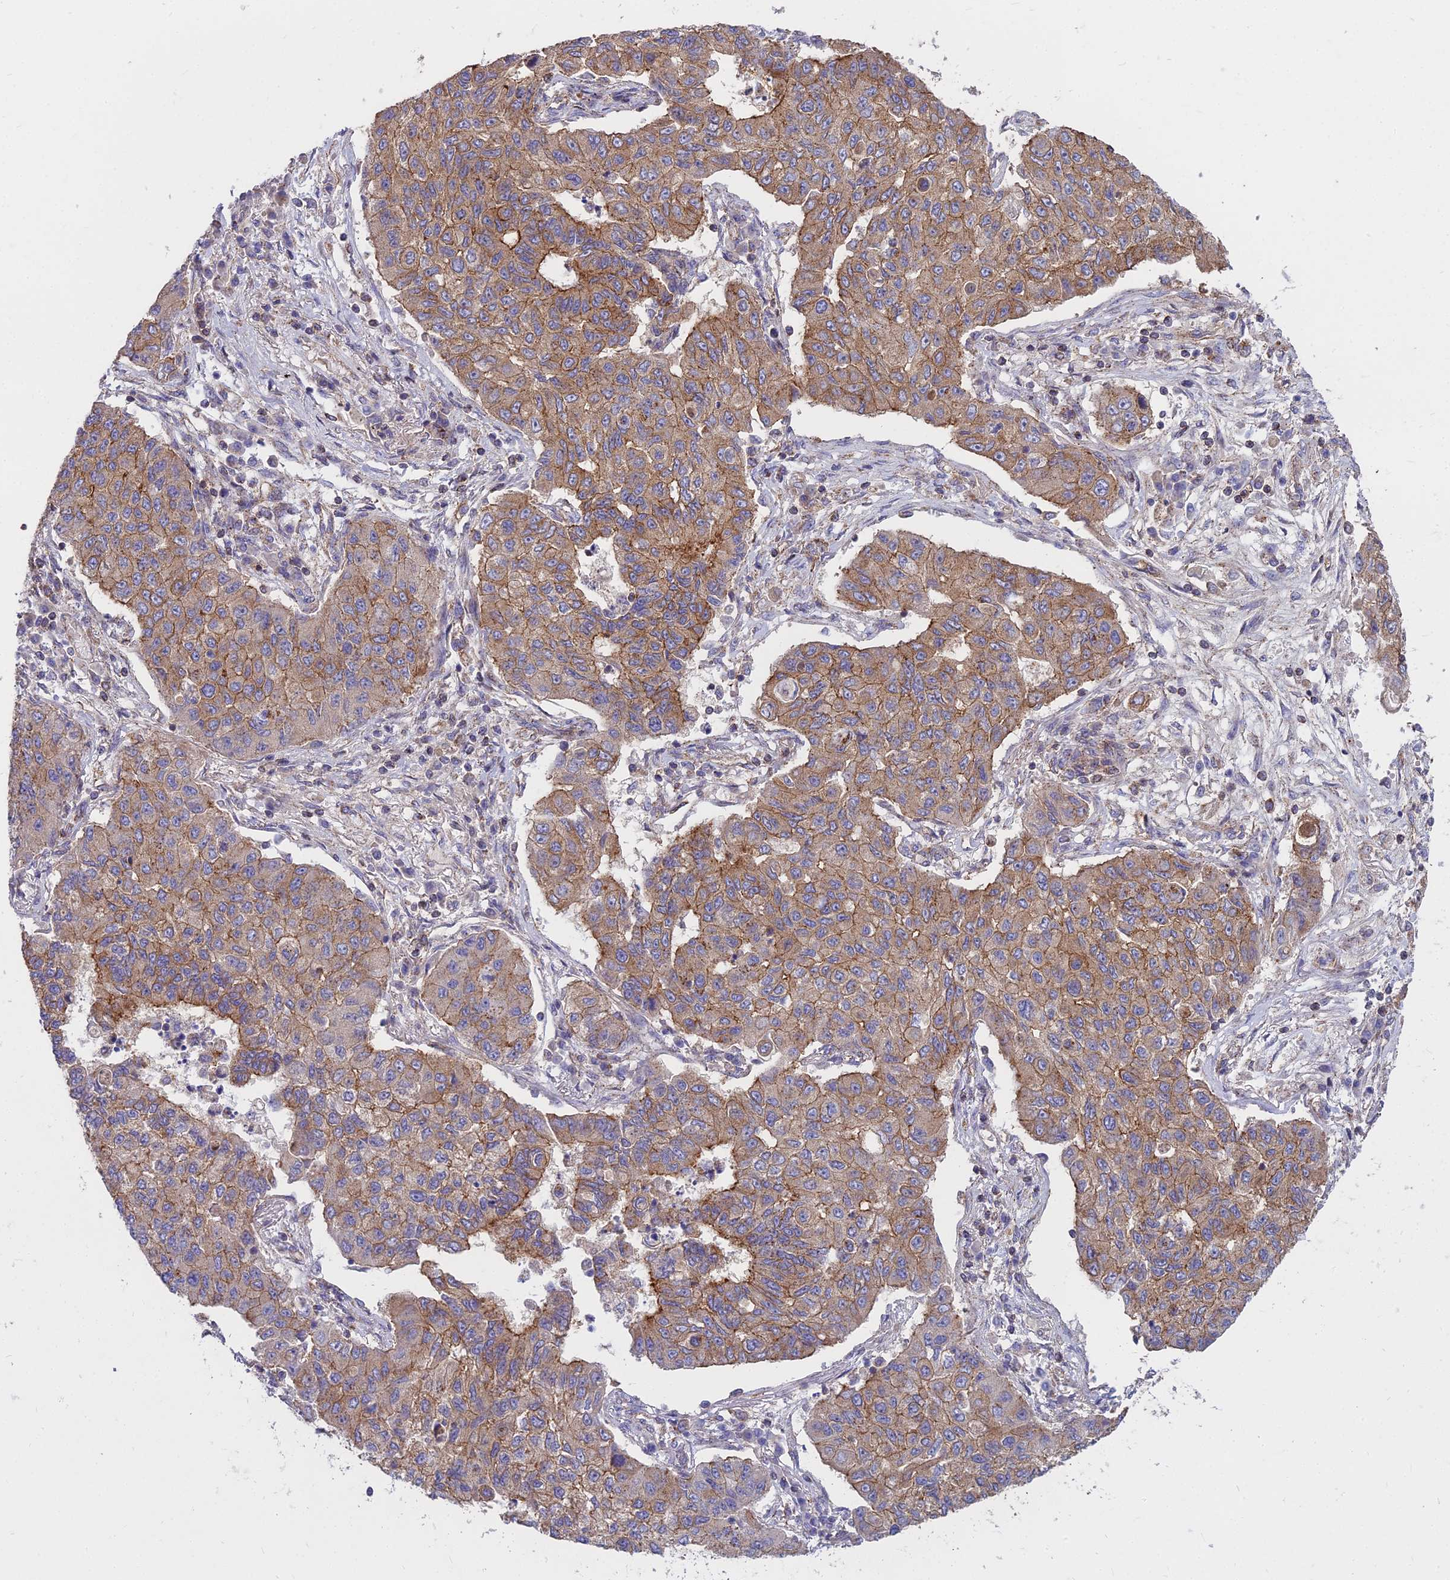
{"staining": {"intensity": "moderate", "quantity": ">75%", "location": "cytoplasmic/membranous"}, "tissue": "lung cancer", "cell_type": "Tumor cells", "image_type": "cancer", "snomed": [{"axis": "morphology", "description": "Squamous cell carcinoma, NOS"}, {"axis": "topography", "description": "Lung"}], "caption": "Tumor cells show medium levels of moderate cytoplasmic/membranous expression in about >75% of cells in lung cancer.", "gene": "FRMPD1", "patient": {"sex": "male", "age": 74}}